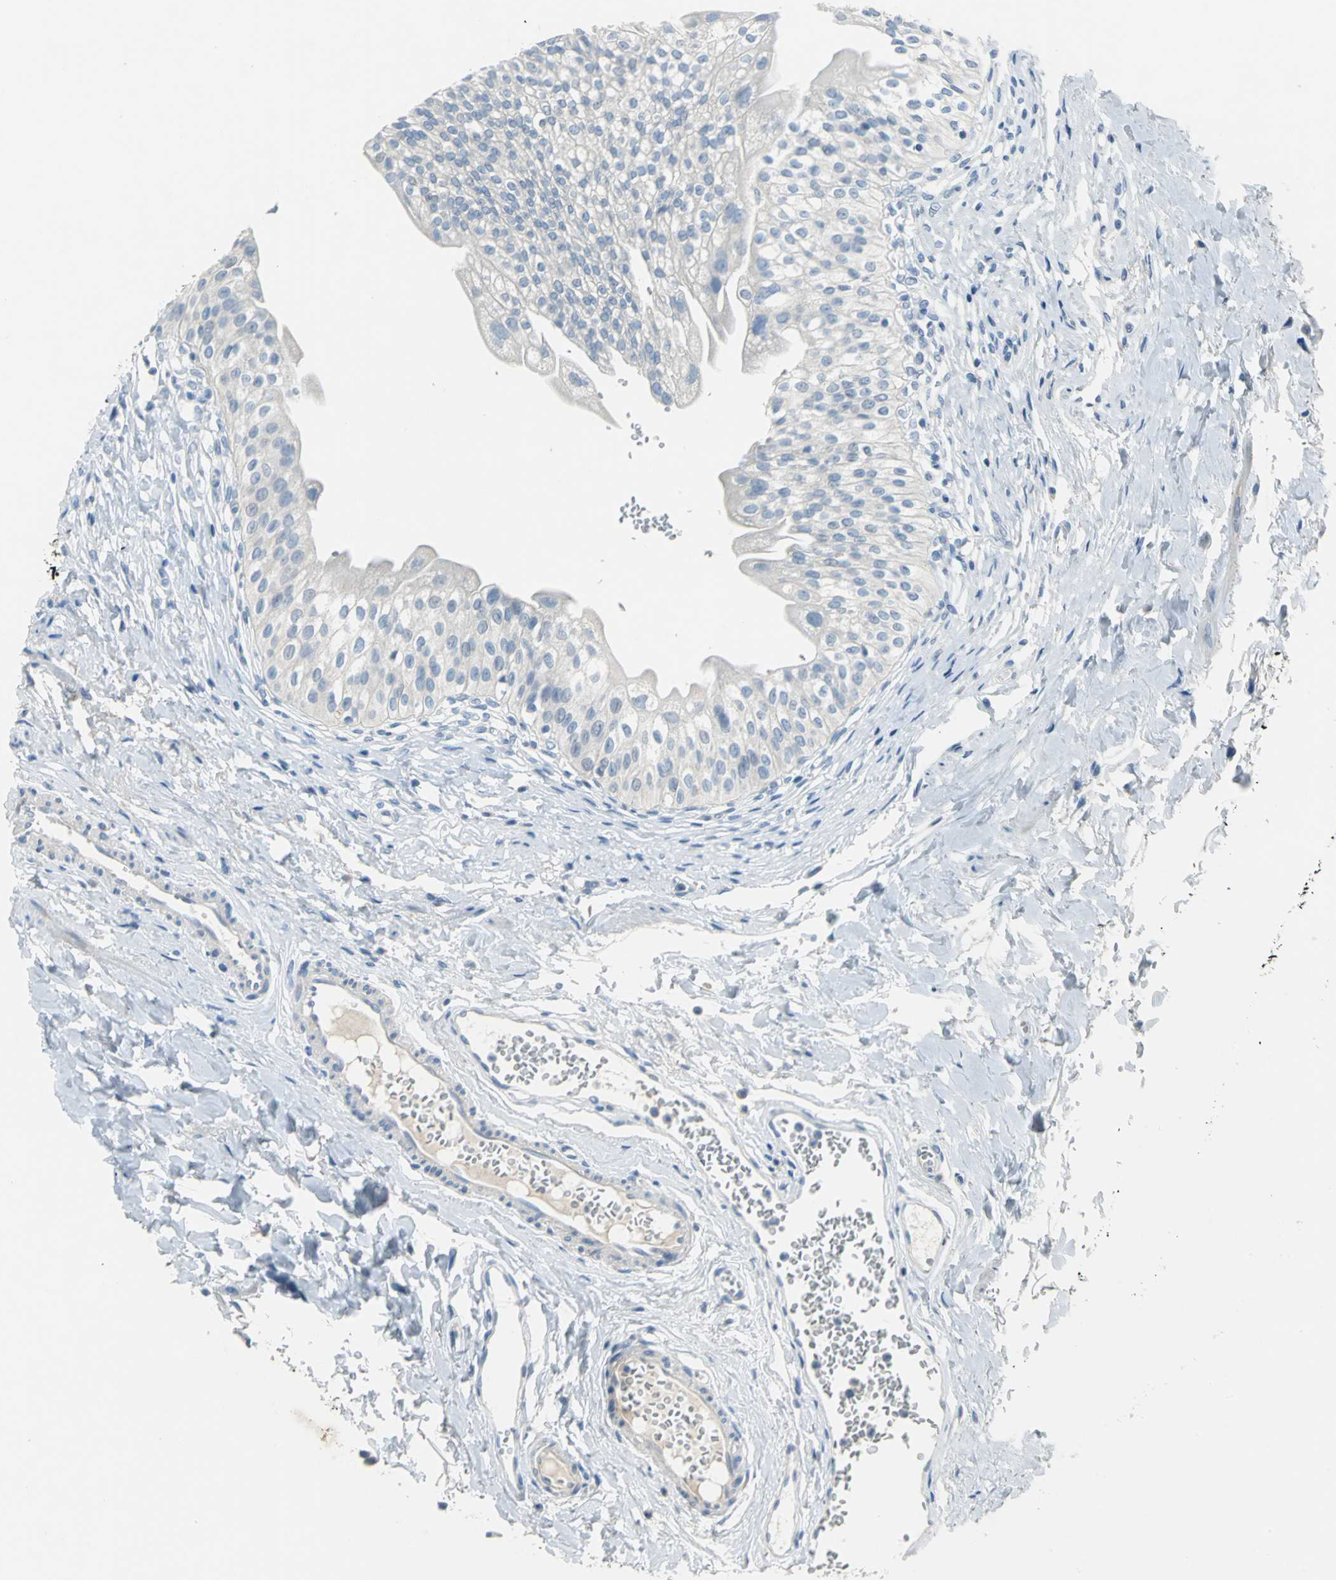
{"staining": {"intensity": "negative", "quantity": "none", "location": "none"}, "tissue": "urinary bladder", "cell_type": "Urothelial cells", "image_type": "normal", "snomed": [{"axis": "morphology", "description": "Normal tissue, NOS"}, {"axis": "topography", "description": "Urinary bladder"}], "caption": "A histopathology image of human urinary bladder is negative for staining in urothelial cells.", "gene": "PTGDS", "patient": {"sex": "female", "age": 80}}